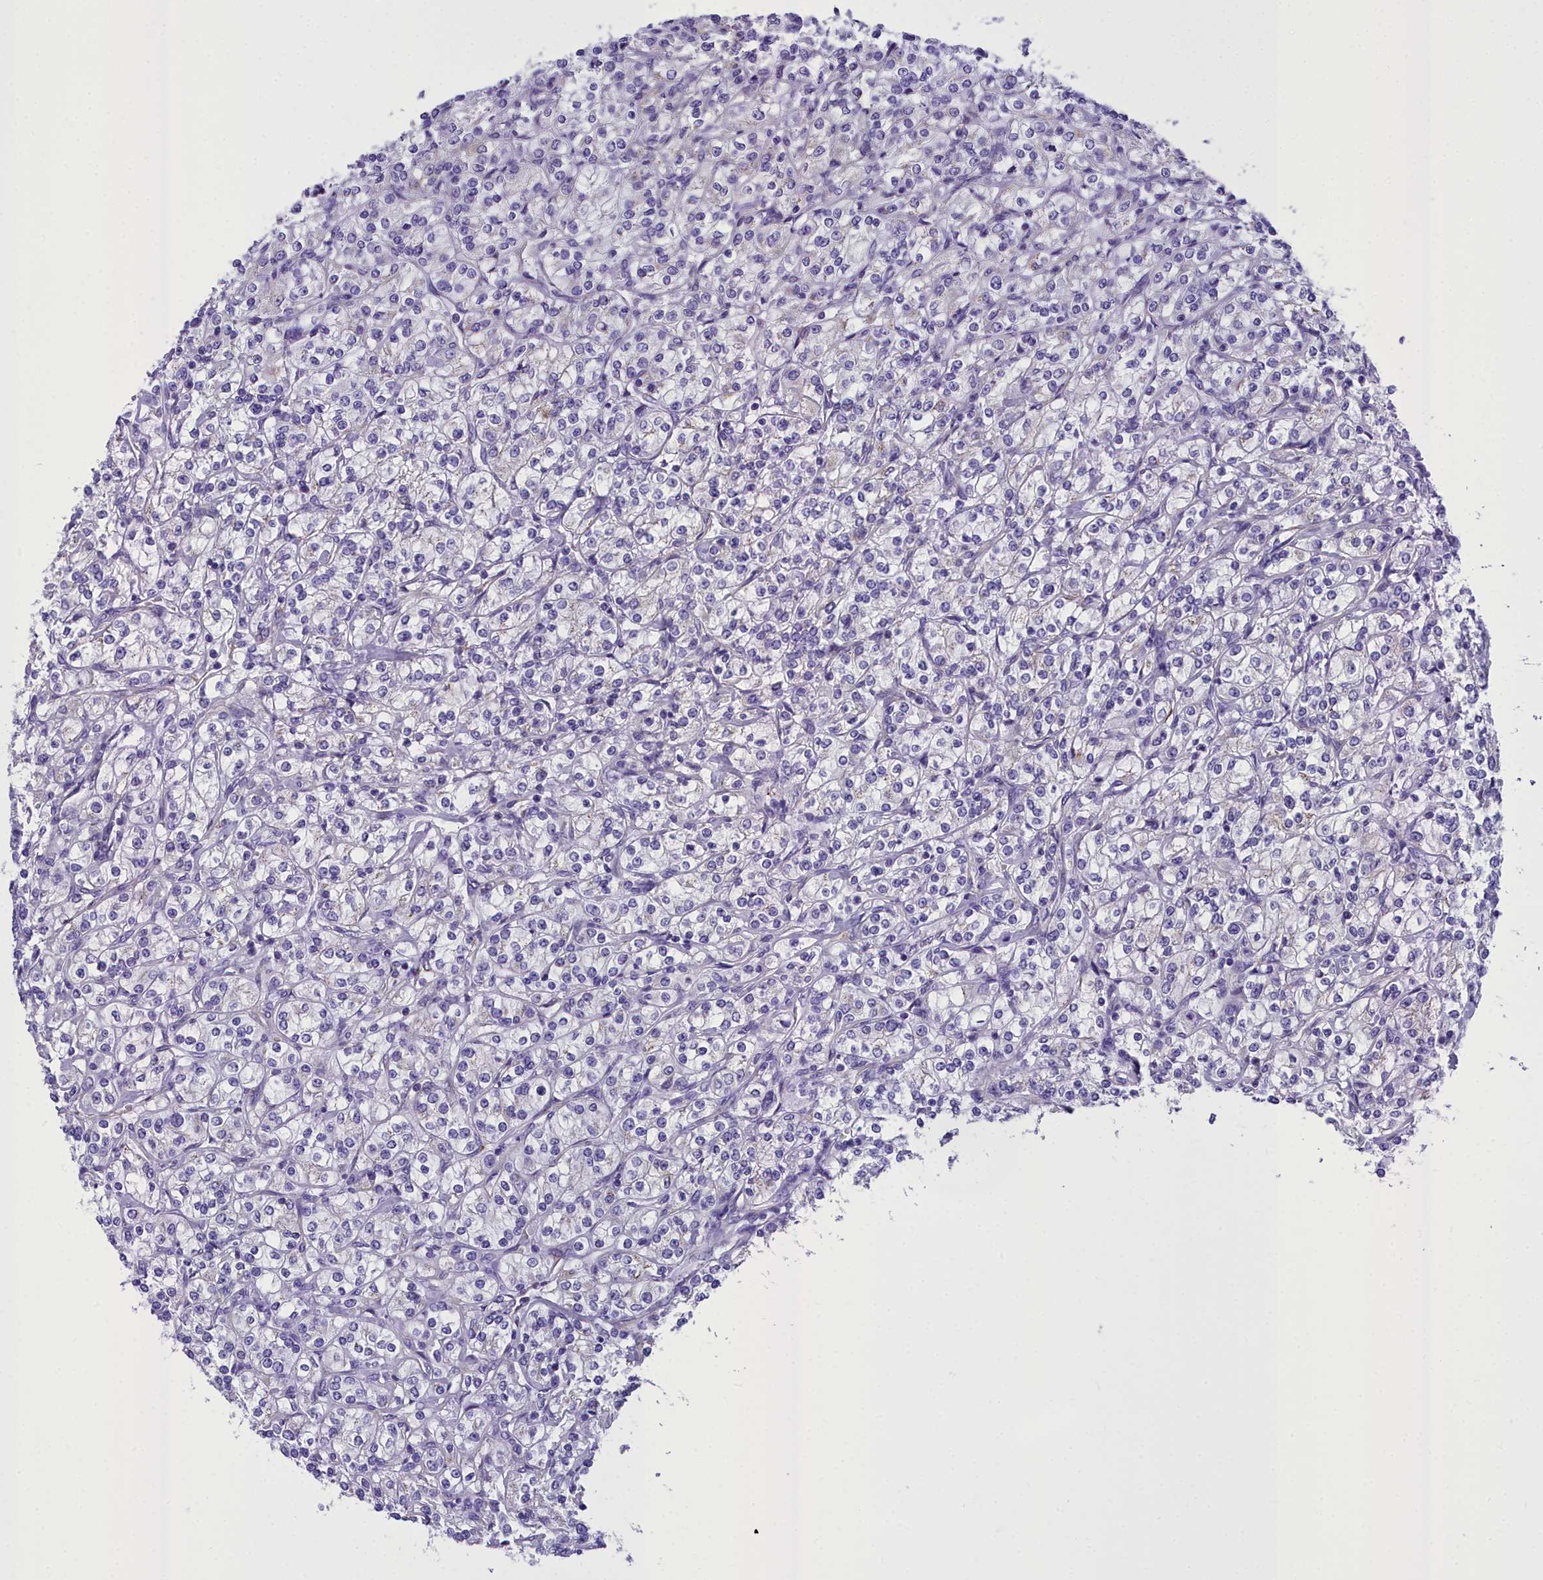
{"staining": {"intensity": "negative", "quantity": "none", "location": "none"}, "tissue": "renal cancer", "cell_type": "Tumor cells", "image_type": "cancer", "snomed": [{"axis": "morphology", "description": "Adenocarcinoma, NOS"}, {"axis": "topography", "description": "Kidney"}], "caption": "Protein analysis of renal cancer displays no significant positivity in tumor cells.", "gene": "GFRA1", "patient": {"sex": "male", "age": 77}}